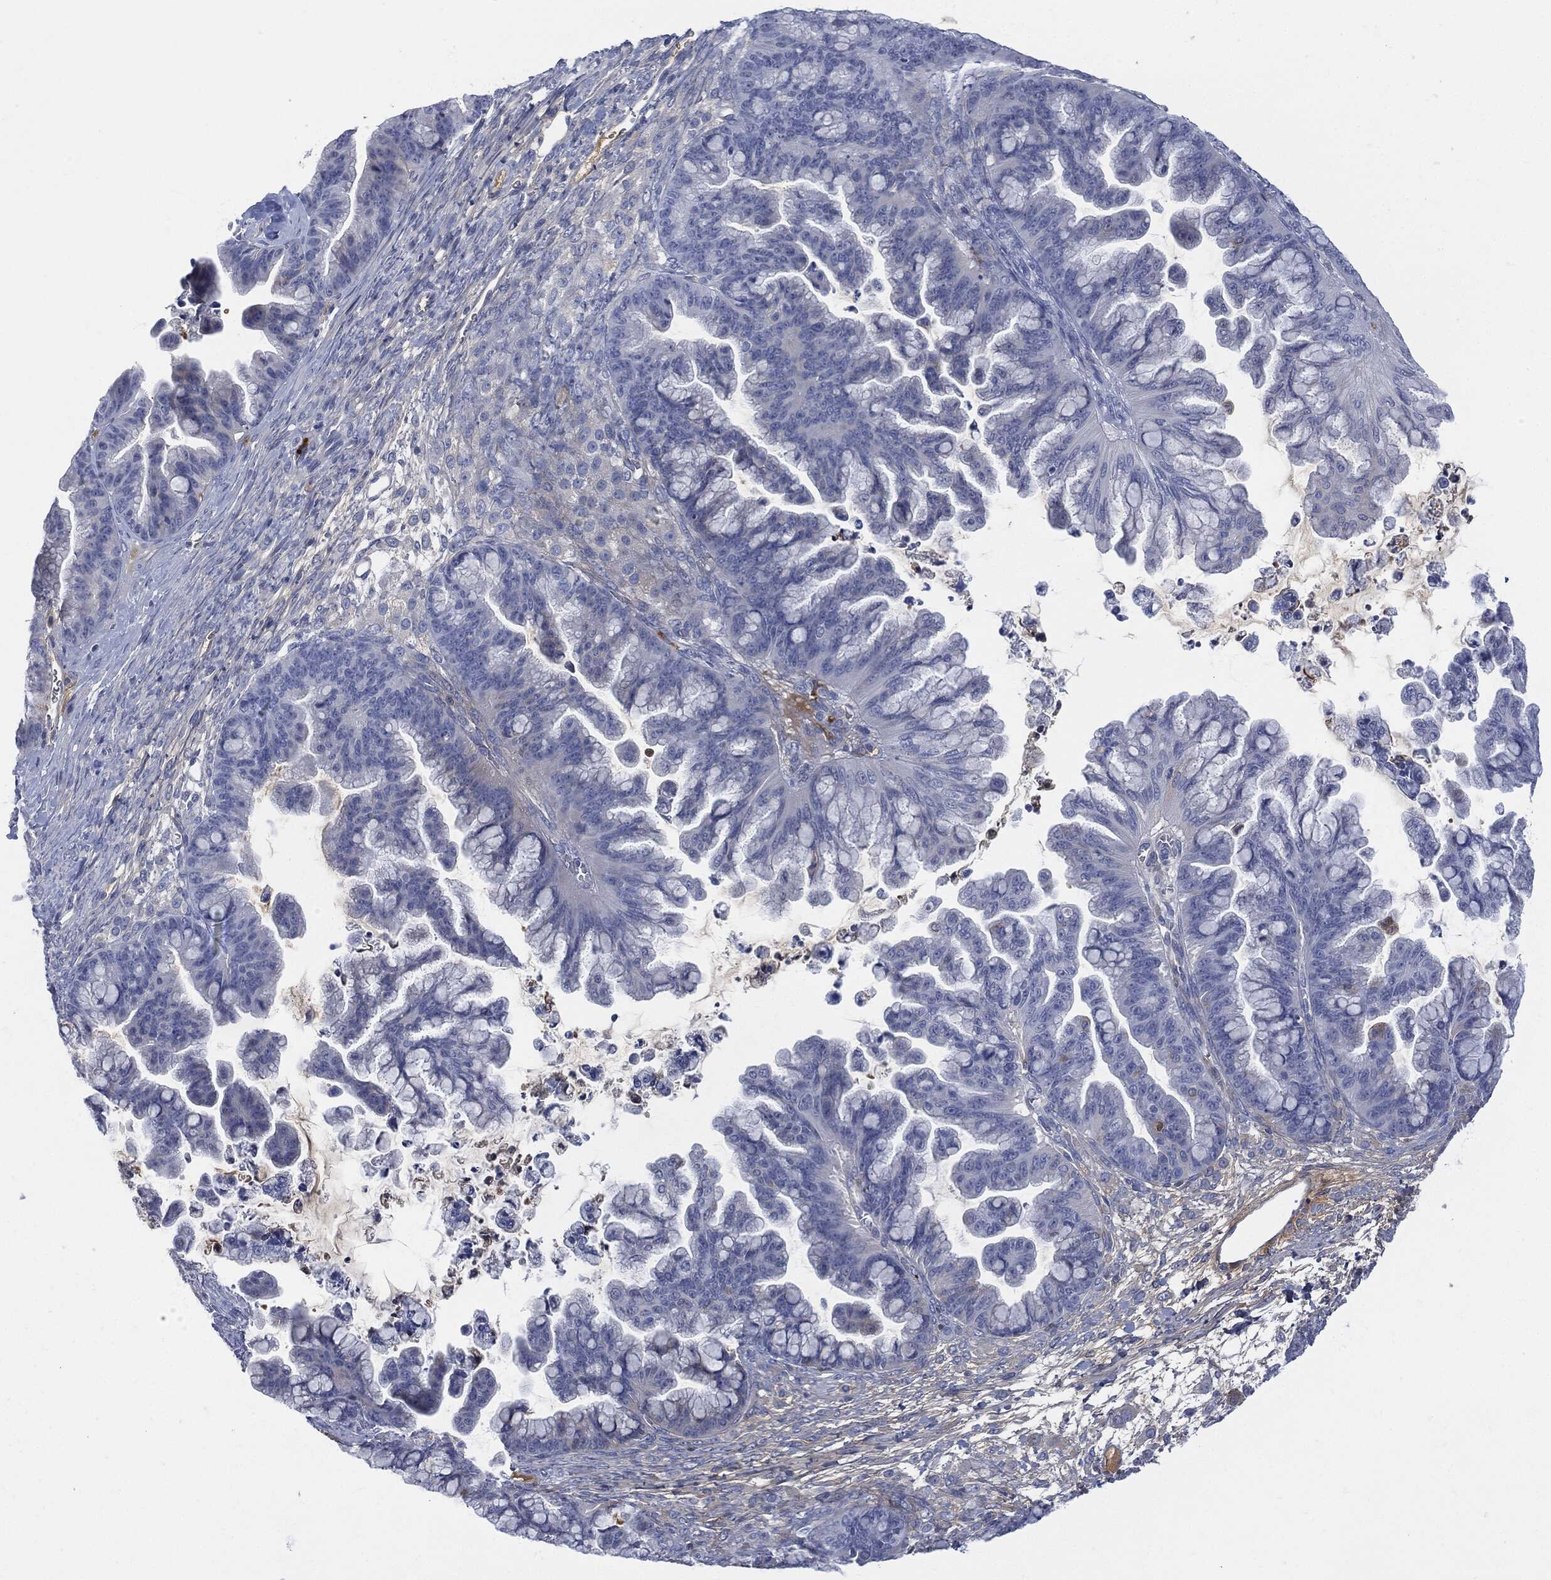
{"staining": {"intensity": "negative", "quantity": "none", "location": "none"}, "tissue": "ovarian cancer", "cell_type": "Tumor cells", "image_type": "cancer", "snomed": [{"axis": "morphology", "description": "Cystadenocarcinoma, mucinous, NOS"}, {"axis": "topography", "description": "Ovary"}], "caption": "Immunohistochemistry micrograph of neoplastic tissue: human ovarian cancer (mucinous cystadenocarcinoma) stained with DAB (3,3'-diaminobenzidine) shows no significant protein expression in tumor cells.", "gene": "BTK", "patient": {"sex": "female", "age": 67}}